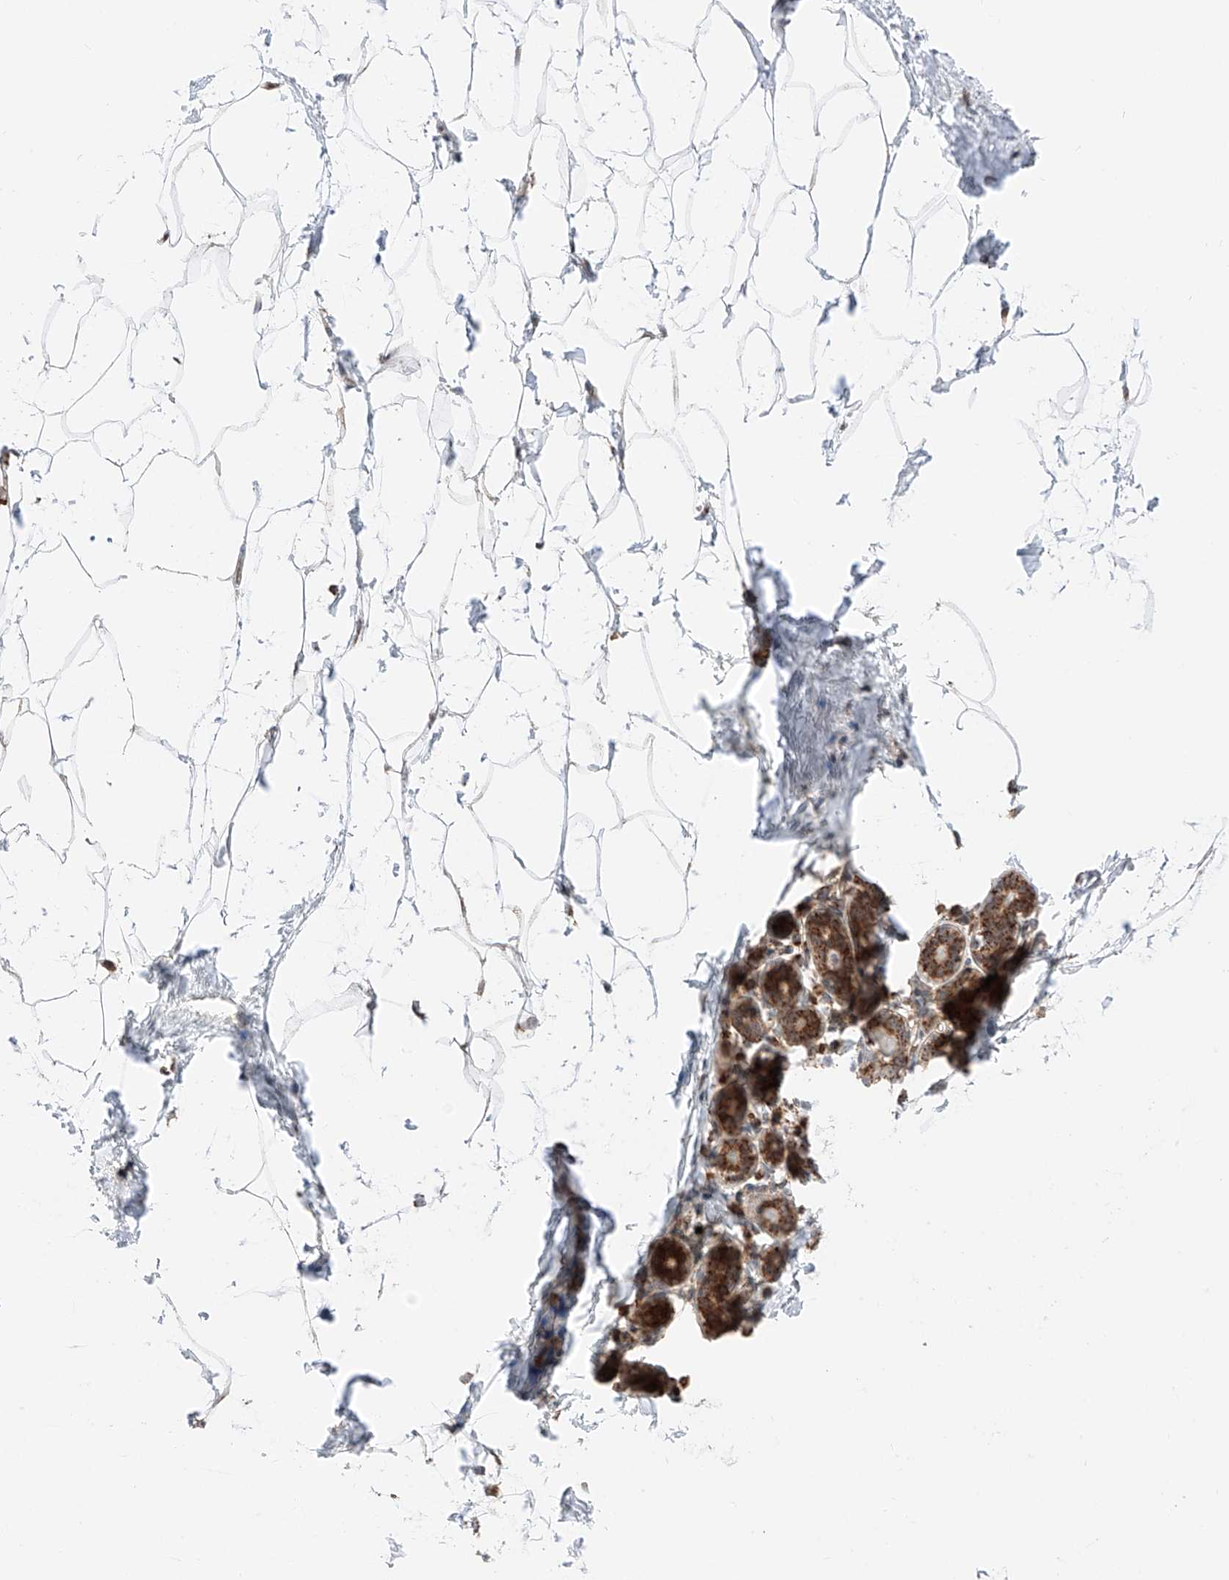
{"staining": {"intensity": "weak", "quantity": "<25%", "location": "cytoplasmic/membranous"}, "tissue": "breast", "cell_type": "Adipocytes", "image_type": "normal", "snomed": [{"axis": "morphology", "description": "Normal tissue, NOS"}, {"axis": "morphology", "description": "Lobular carcinoma"}, {"axis": "topography", "description": "Breast"}], "caption": "IHC of normal breast demonstrates no staining in adipocytes. (Stains: DAB (3,3'-diaminobenzidine) immunohistochemistry (IHC) with hematoxylin counter stain, Microscopy: brightfield microscopy at high magnification).", "gene": "ZSCAN29", "patient": {"sex": "female", "age": 62}}